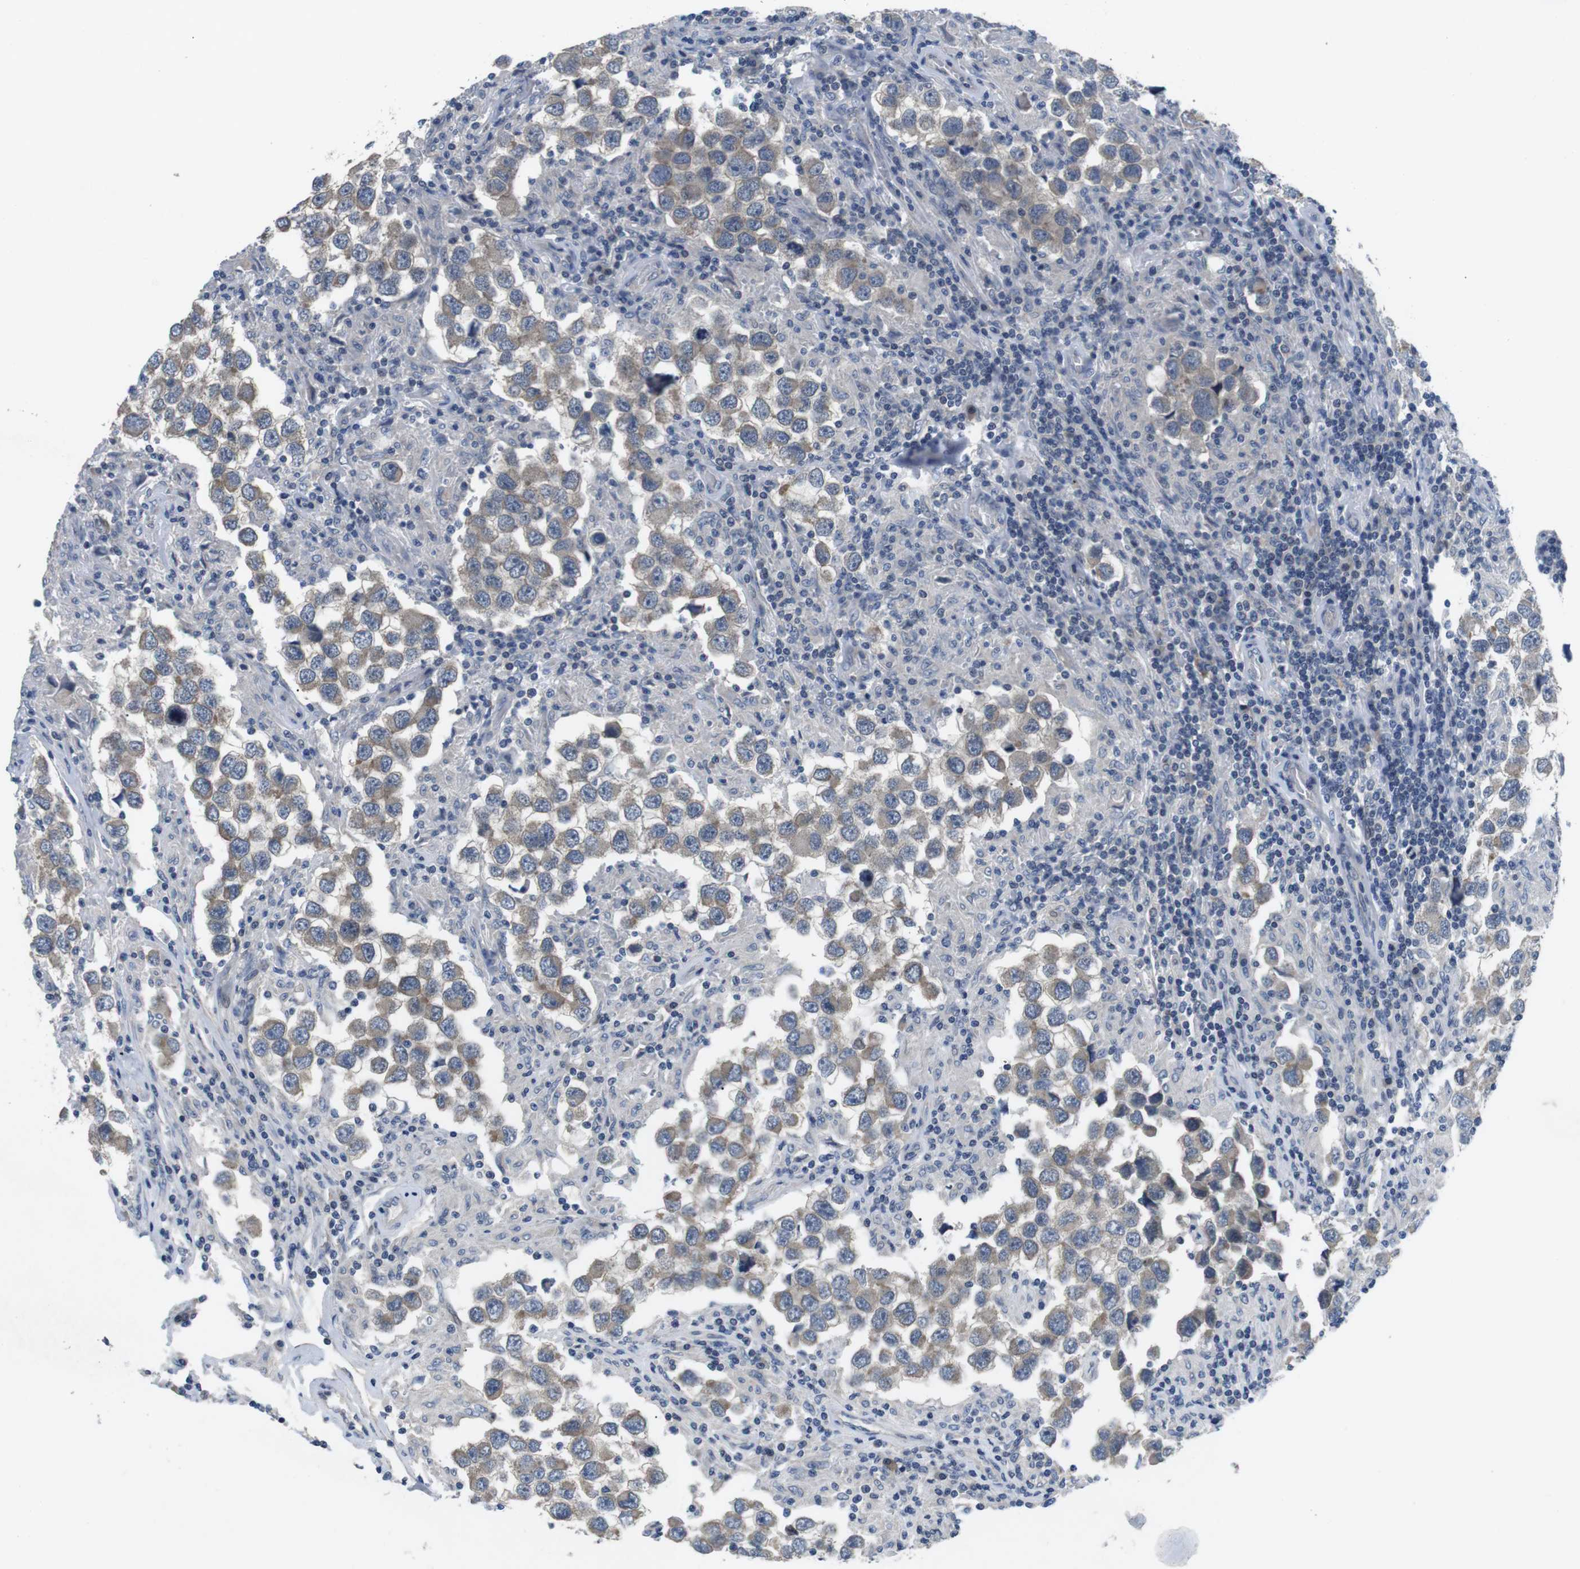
{"staining": {"intensity": "weak", "quantity": ">75%", "location": "cytoplasmic/membranous"}, "tissue": "testis cancer", "cell_type": "Tumor cells", "image_type": "cancer", "snomed": [{"axis": "morphology", "description": "Carcinoma, Embryonal, NOS"}, {"axis": "topography", "description": "Testis"}], "caption": "Weak cytoplasmic/membranous staining for a protein is identified in approximately >75% of tumor cells of embryonal carcinoma (testis) using IHC.", "gene": "NECTIN1", "patient": {"sex": "male", "age": 21}}